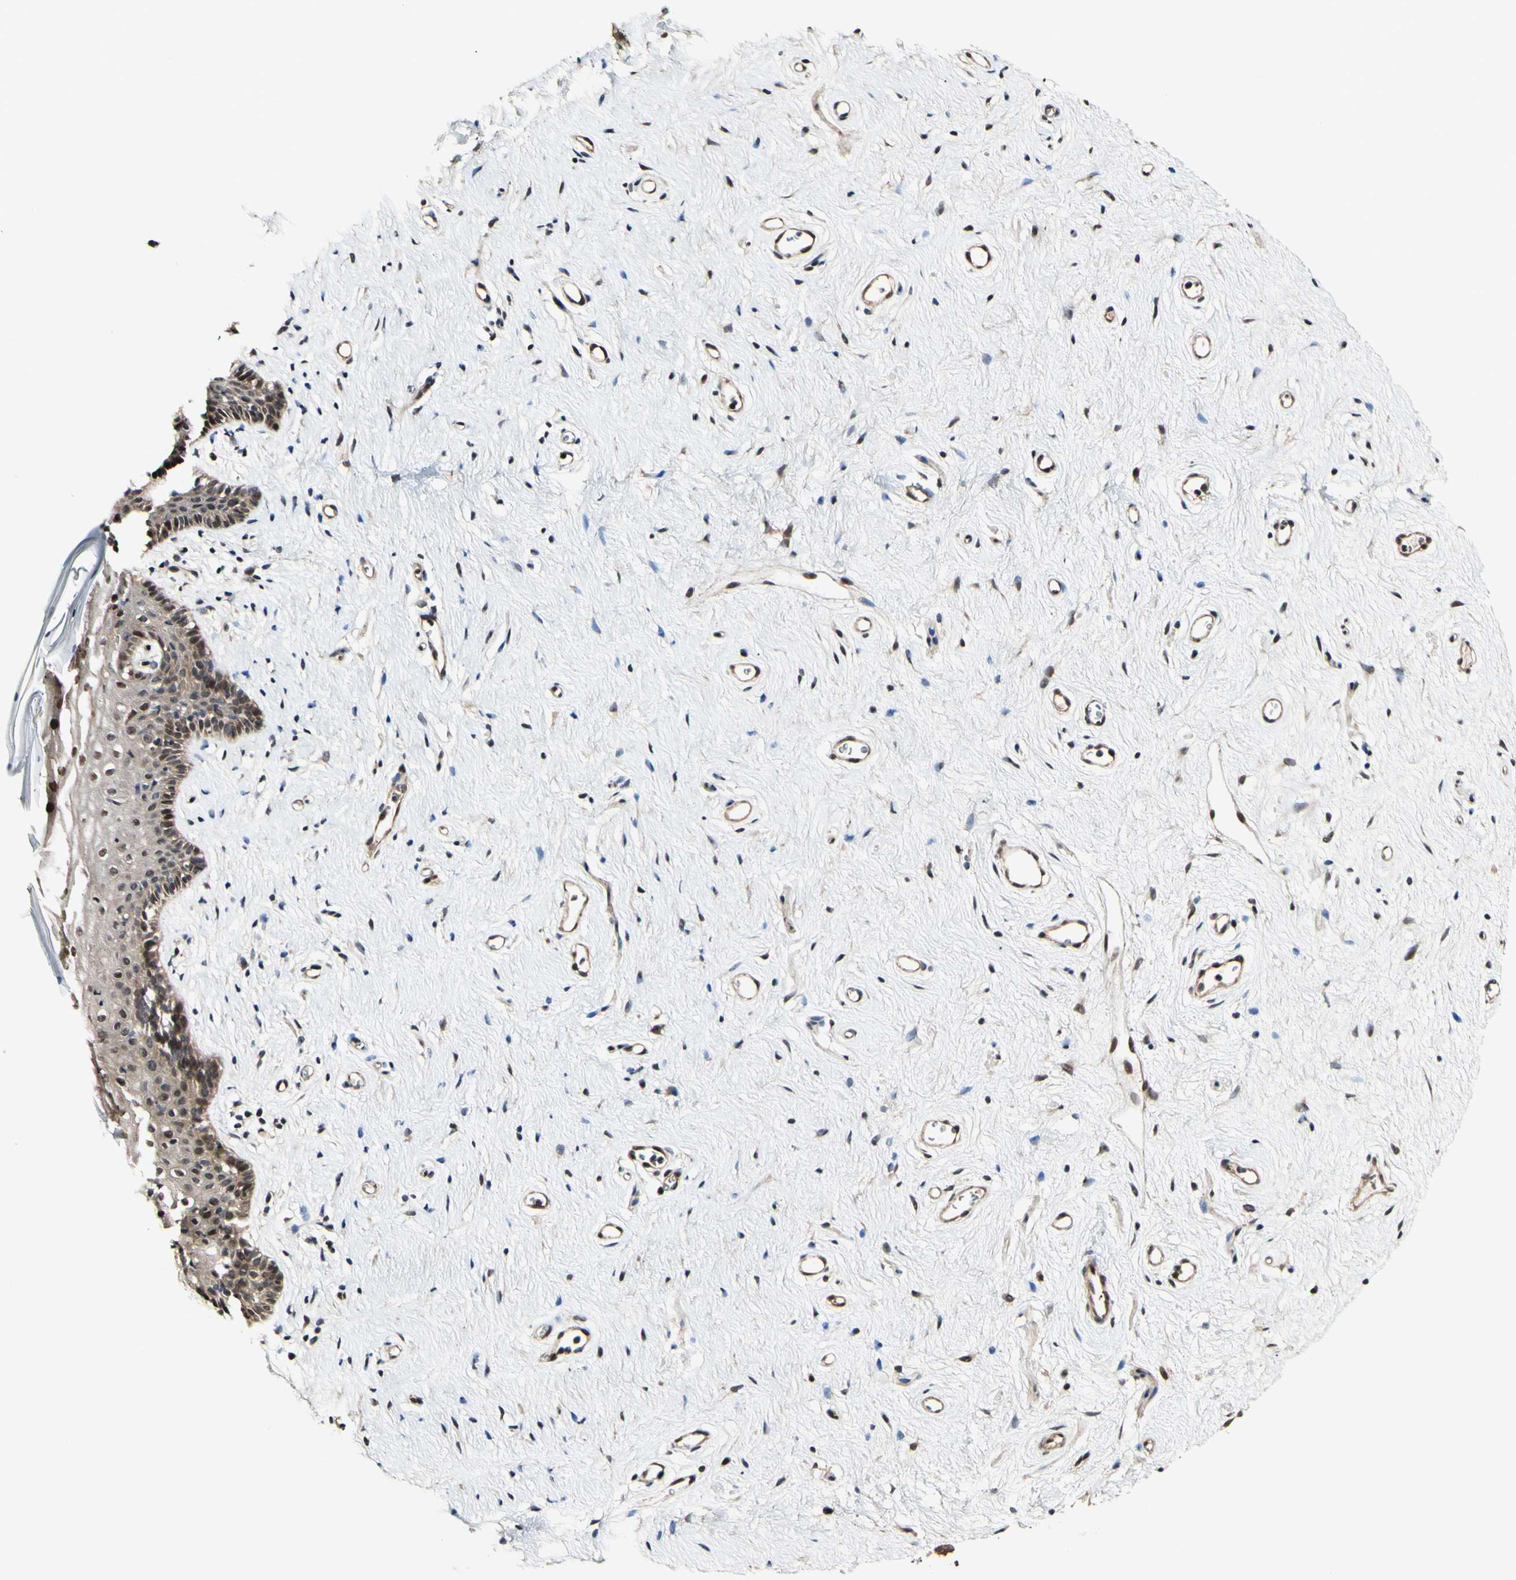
{"staining": {"intensity": "moderate", "quantity": ">75%", "location": "cytoplasmic/membranous,nuclear"}, "tissue": "vagina", "cell_type": "Squamous epithelial cells", "image_type": "normal", "snomed": [{"axis": "morphology", "description": "Normal tissue, NOS"}, {"axis": "topography", "description": "Vagina"}], "caption": "Immunohistochemistry (IHC) micrograph of normal vagina: human vagina stained using IHC demonstrates medium levels of moderate protein expression localized specifically in the cytoplasmic/membranous,nuclear of squamous epithelial cells, appearing as a cytoplasmic/membranous,nuclear brown color.", "gene": "CSNK1E", "patient": {"sex": "female", "age": 44}}